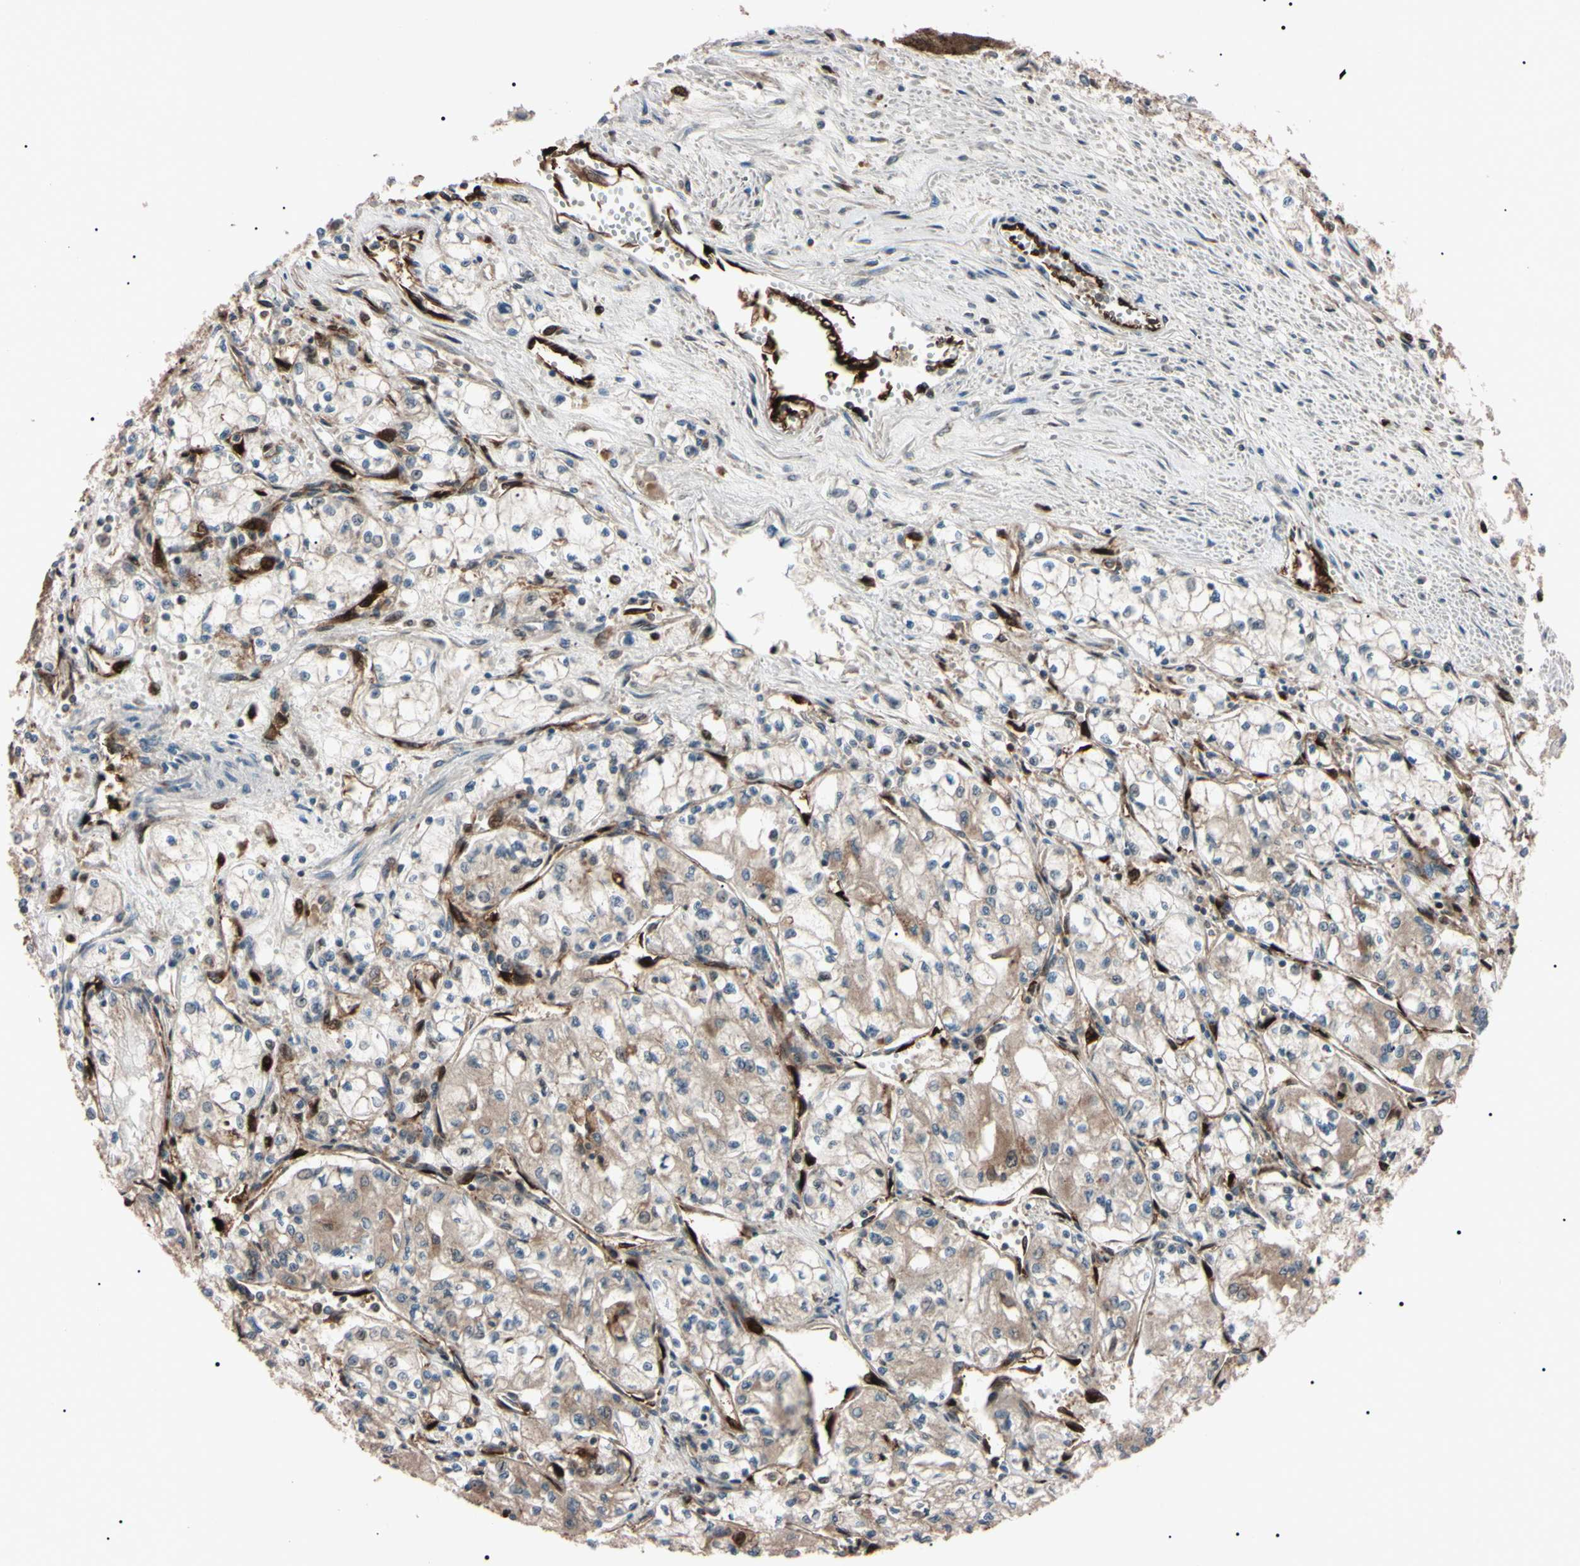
{"staining": {"intensity": "moderate", "quantity": "25%-75%", "location": "cytoplasmic/membranous"}, "tissue": "renal cancer", "cell_type": "Tumor cells", "image_type": "cancer", "snomed": [{"axis": "morphology", "description": "Normal tissue, NOS"}, {"axis": "morphology", "description": "Adenocarcinoma, NOS"}, {"axis": "topography", "description": "Kidney"}], "caption": "Tumor cells show medium levels of moderate cytoplasmic/membranous positivity in approximately 25%-75% of cells in human adenocarcinoma (renal).", "gene": "GUCY1B1", "patient": {"sex": "male", "age": 59}}